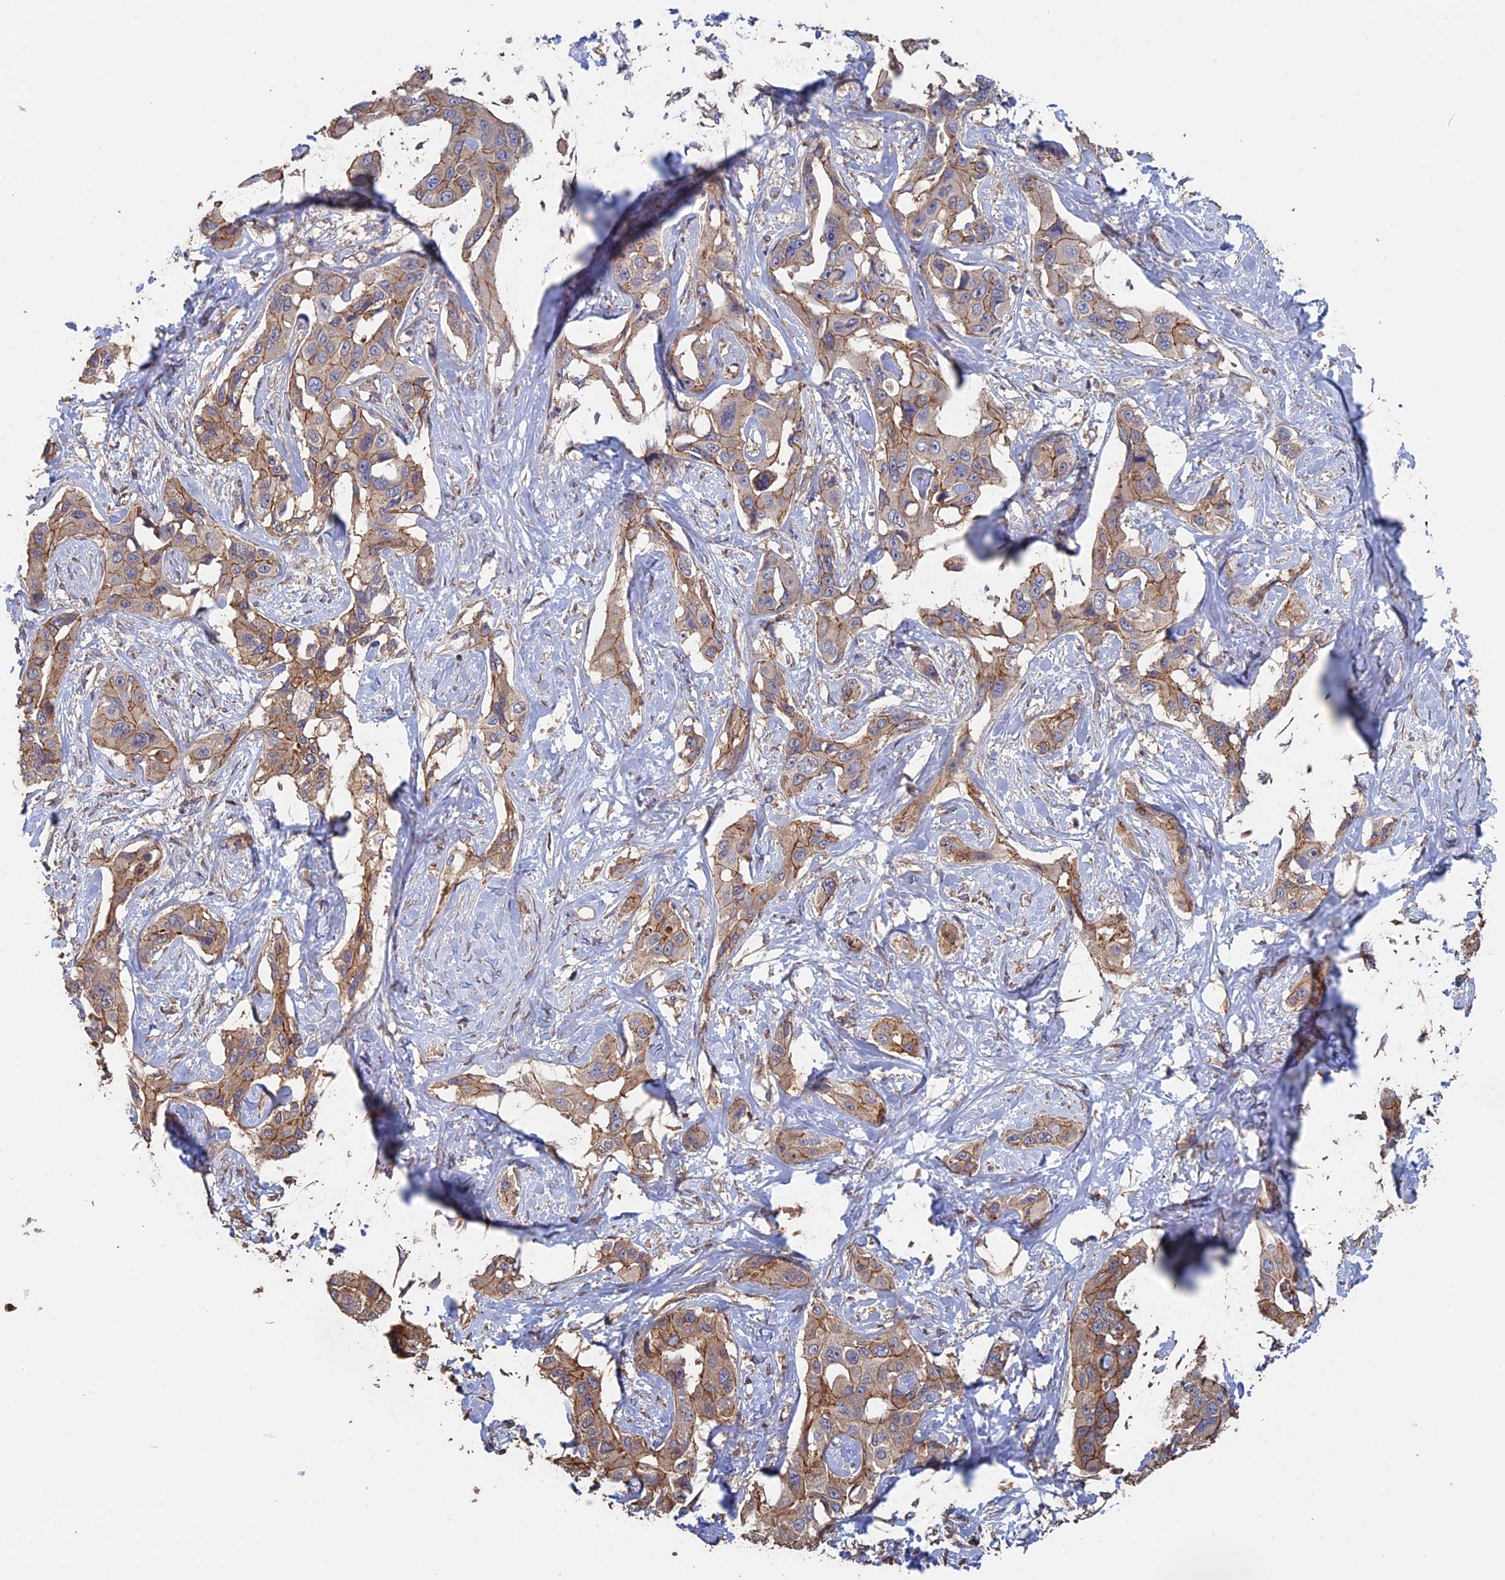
{"staining": {"intensity": "moderate", "quantity": ">75%", "location": "cytoplasmic/membranous"}, "tissue": "liver cancer", "cell_type": "Tumor cells", "image_type": "cancer", "snomed": [{"axis": "morphology", "description": "Cholangiocarcinoma"}, {"axis": "topography", "description": "Liver"}], "caption": "Immunohistochemistry photomicrograph of neoplastic tissue: human cholangiocarcinoma (liver) stained using immunohistochemistry displays medium levels of moderate protein expression localized specifically in the cytoplasmic/membranous of tumor cells, appearing as a cytoplasmic/membranous brown color.", "gene": "PIGQ", "patient": {"sex": "male", "age": 59}}